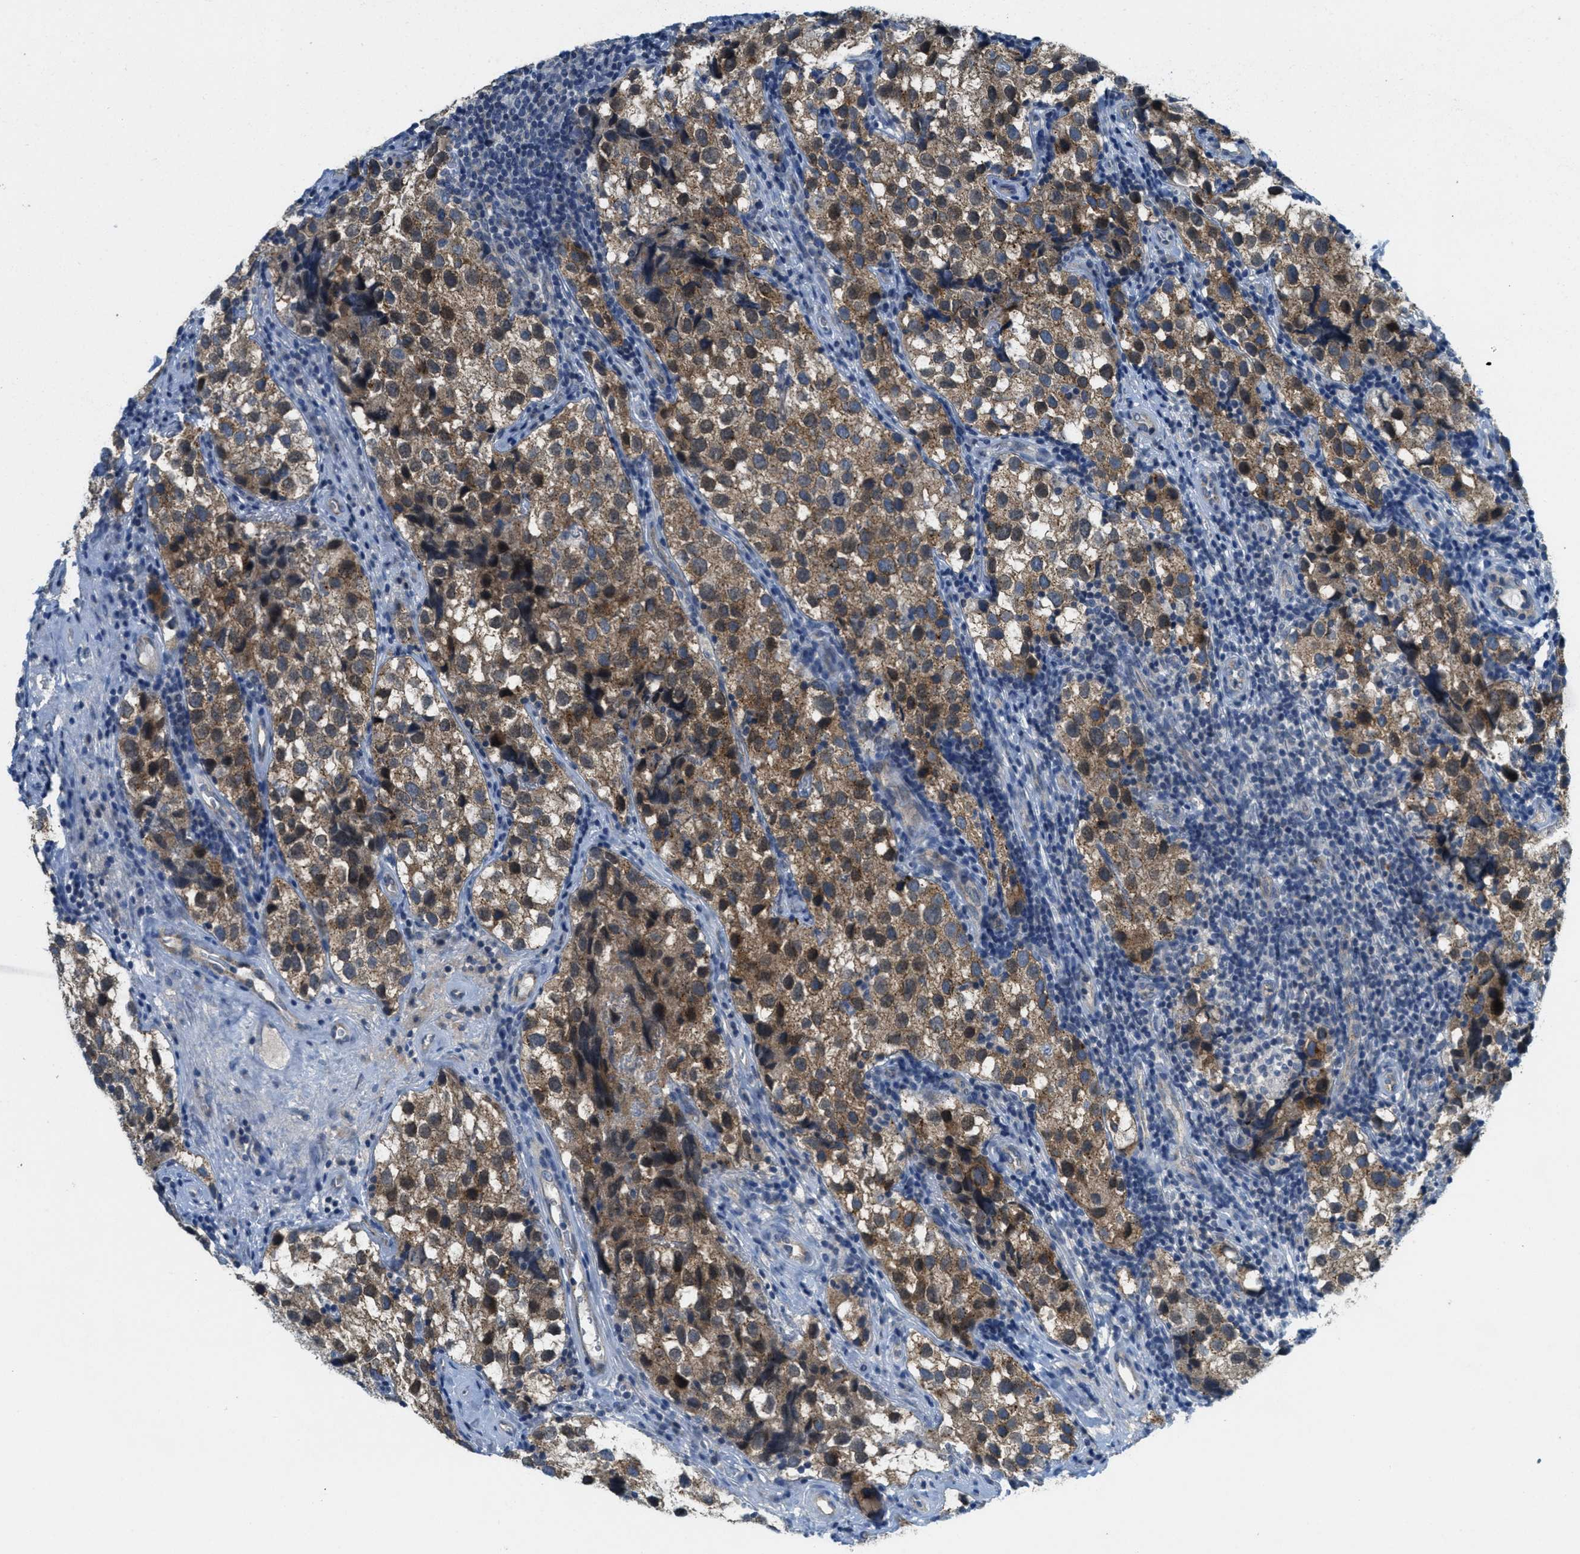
{"staining": {"intensity": "moderate", "quantity": ">75%", "location": "cytoplasmic/membranous"}, "tissue": "testis cancer", "cell_type": "Tumor cells", "image_type": "cancer", "snomed": [{"axis": "morphology", "description": "Seminoma, NOS"}, {"axis": "topography", "description": "Testis"}], "caption": "Testis cancer (seminoma) stained for a protein (brown) demonstrates moderate cytoplasmic/membranous positive positivity in about >75% of tumor cells.", "gene": "ZFYVE9", "patient": {"sex": "male", "age": 39}}